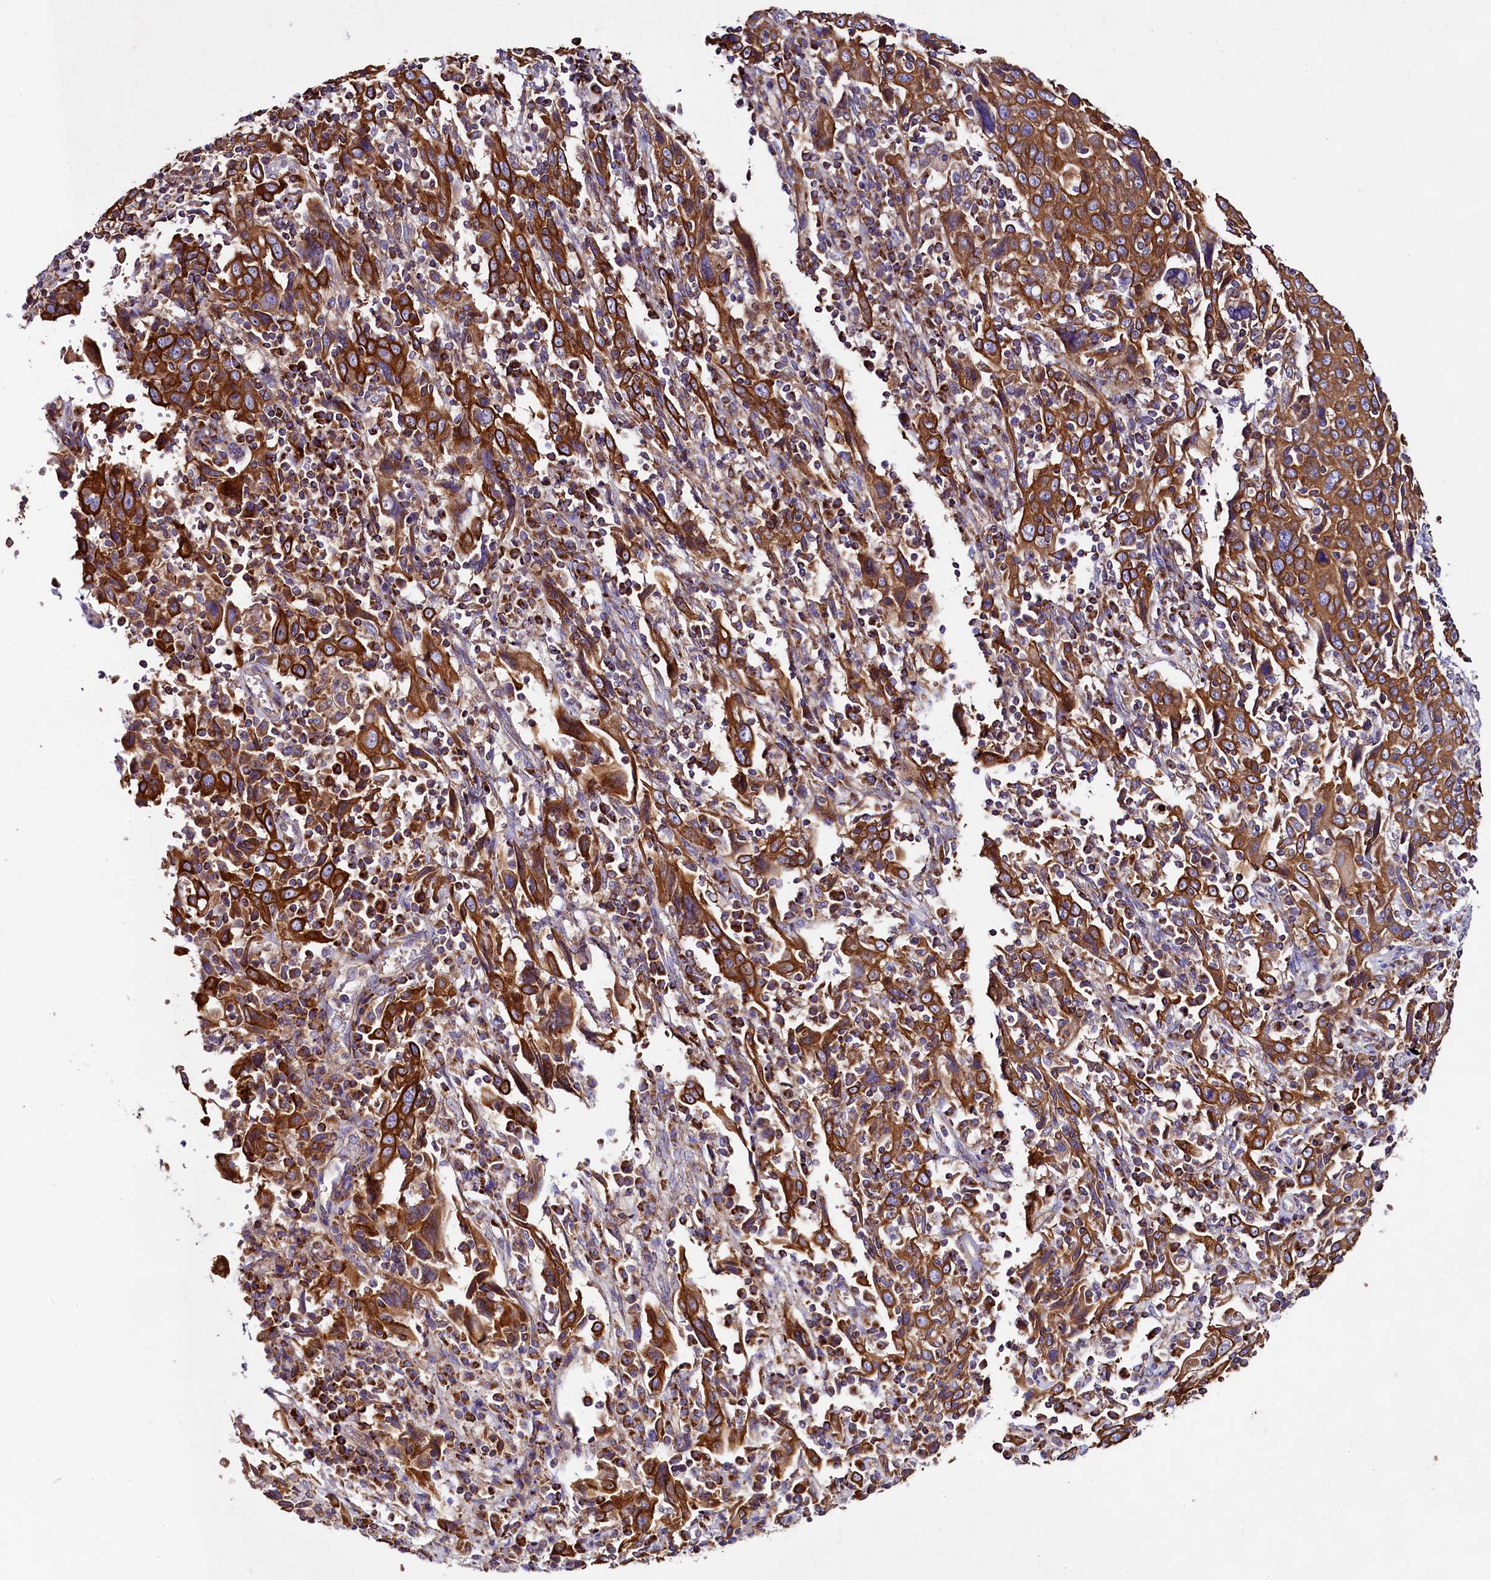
{"staining": {"intensity": "strong", "quantity": ">75%", "location": "cytoplasmic/membranous"}, "tissue": "cervical cancer", "cell_type": "Tumor cells", "image_type": "cancer", "snomed": [{"axis": "morphology", "description": "Squamous cell carcinoma, NOS"}, {"axis": "topography", "description": "Cervix"}], "caption": "Immunohistochemical staining of human cervical cancer (squamous cell carcinoma) reveals high levels of strong cytoplasmic/membranous positivity in about >75% of tumor cells.", "gene": "CLYBL", "patient": {"sex": "female", "age": 46}}